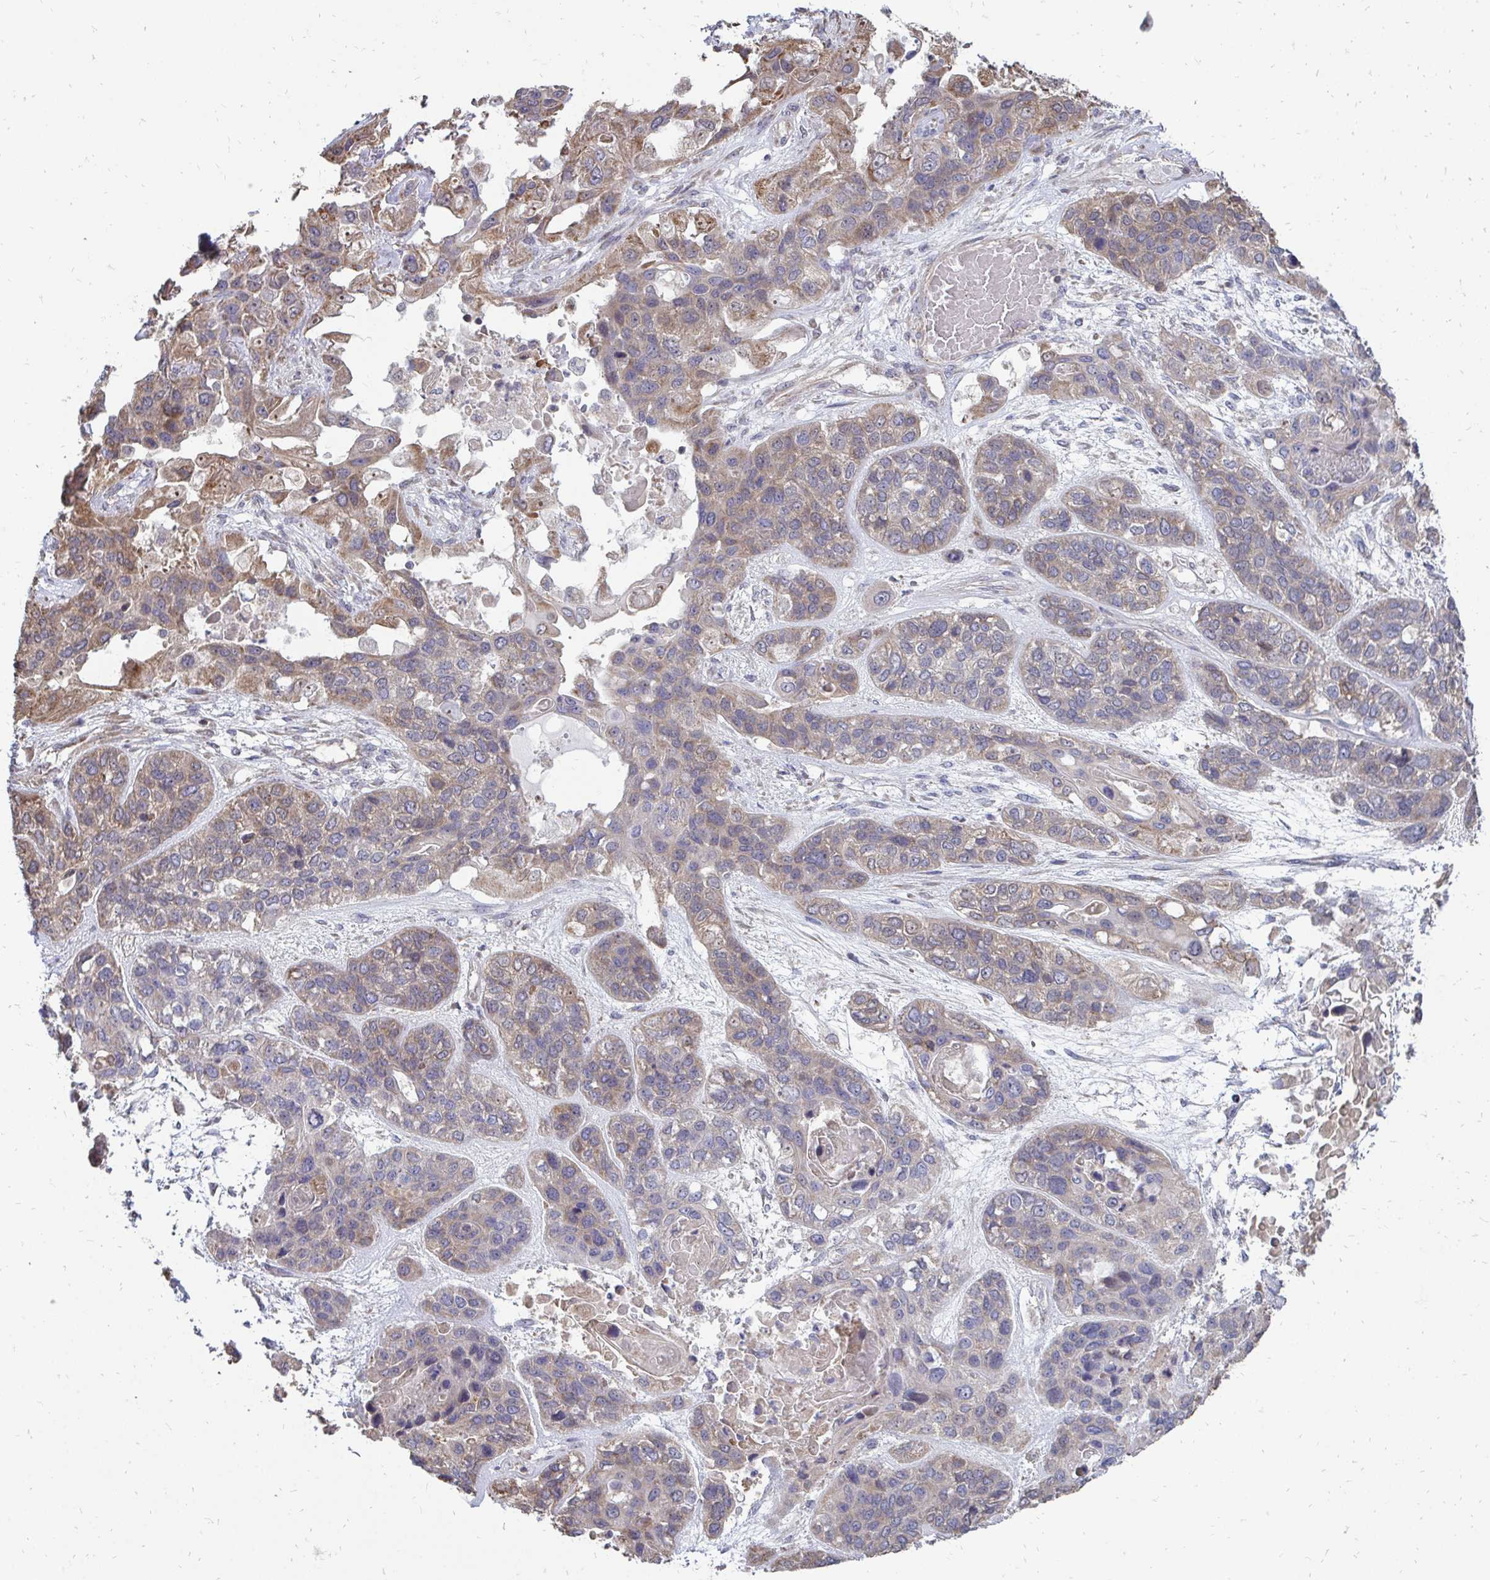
{"staining": {"intensity": "weak", "quantity": ">75%", "location": "cytoplasmic/membranous"}, "tissue": "lung cancer", "cell_type": "Tumor cells", "image_type": "cancer", "snomed": [{"axis": "morphology", "description": "Squamous cell carcinoma, NOS"}, {"axis": "topography", "description": "Lung"}], "caption": "High-magnification brightfield microscopy of squamous cell carcinoma (lung) stained with DAB (3,3'-diaminobenzidine) (brown) and counterstained with hematoxylin (blue). tumor cells exhibit weak cytoplasmic/membranous positivity is appreciated in about>75% of cells. The protein of interest is shown in brown color, while the nuclei are stained blue.", "gene": "DNAJA2", "patient": {"sex": "female", "age": 70}}